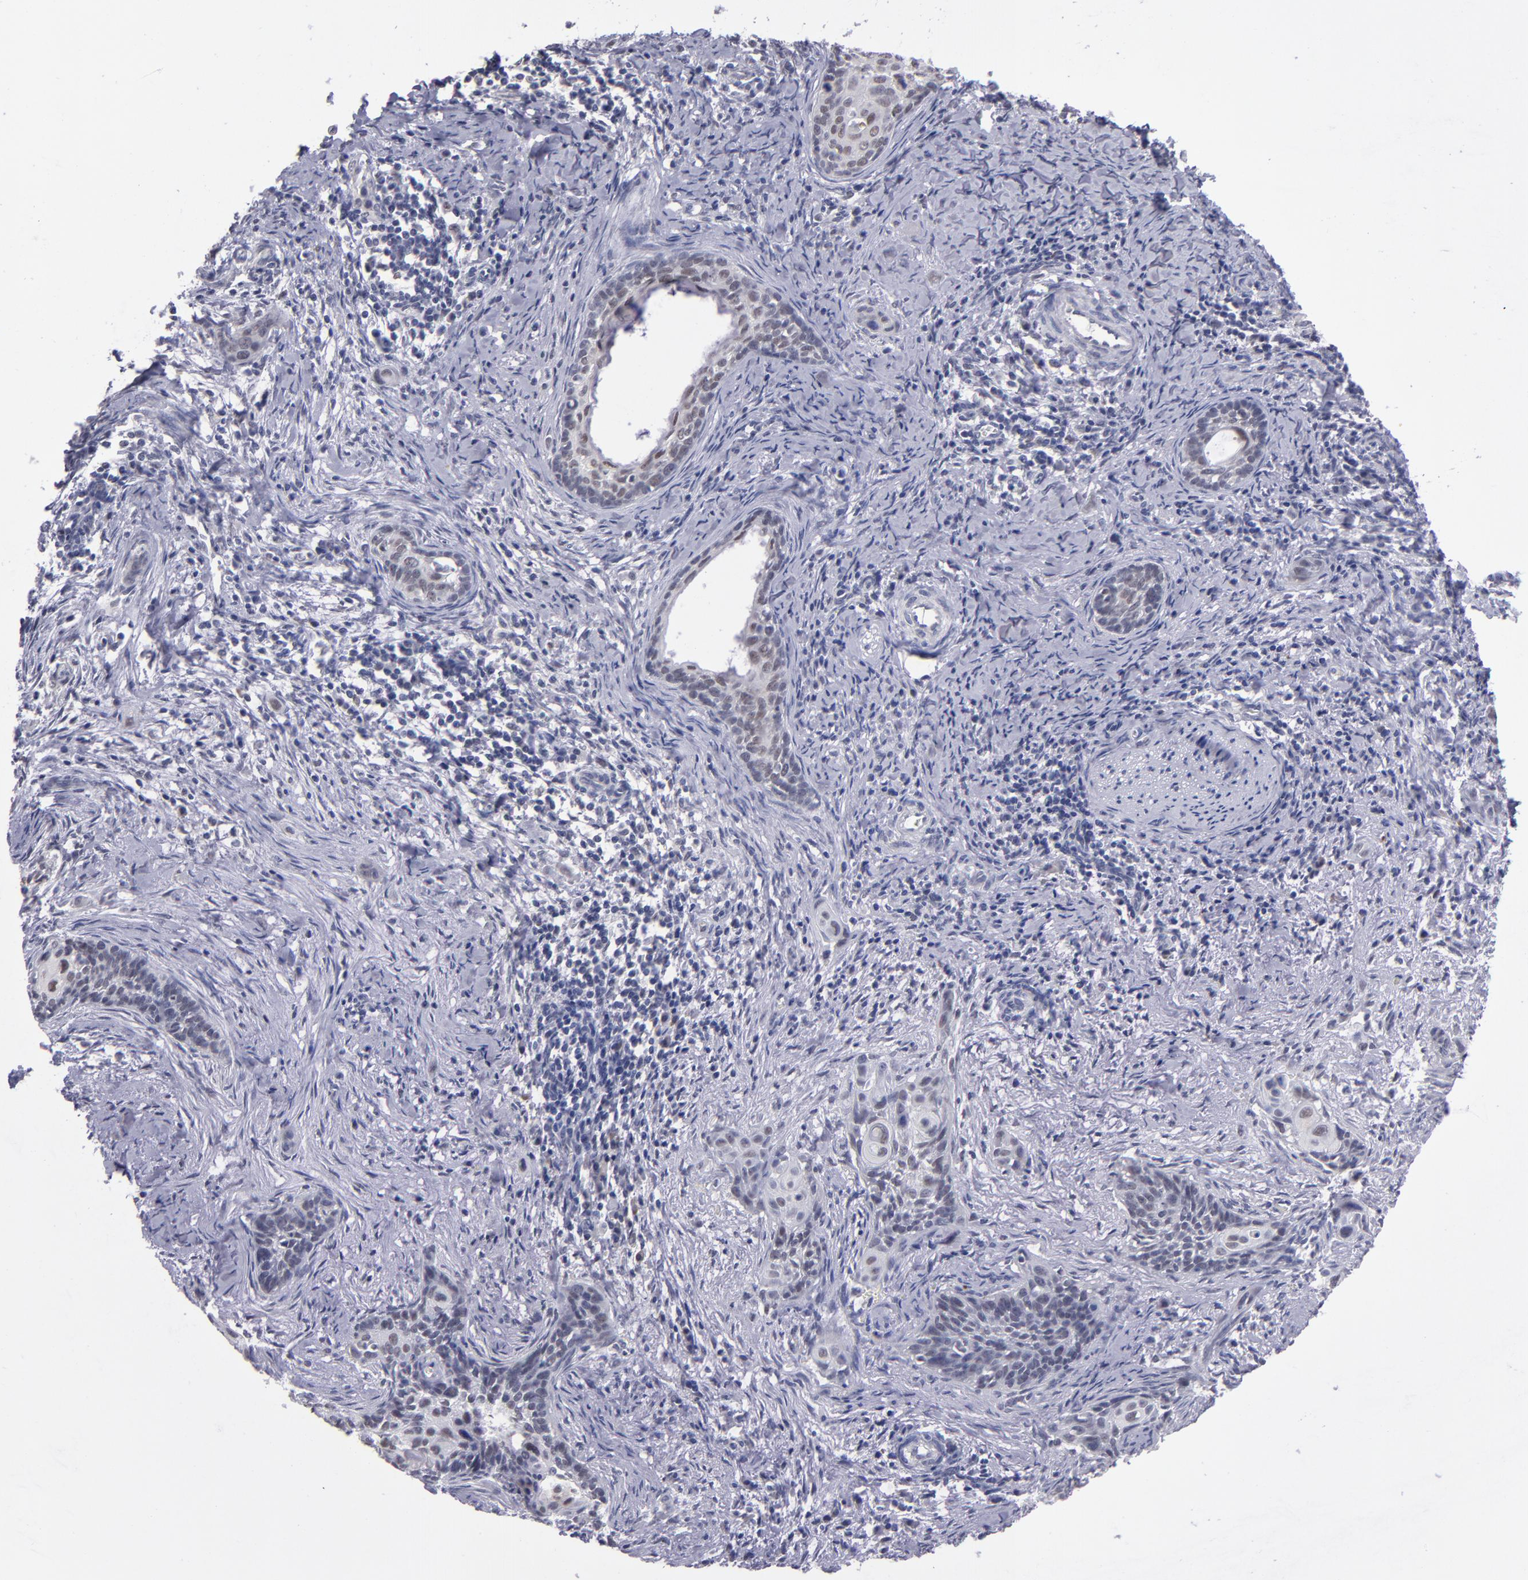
{"staining": {"intensity": "weak", "quantity": "25%-75%", "location": "nuclear"}, "tissue": "cervical cancer", "cell_type": "Tumor cells", "image_type": "cancer", "snomed": [{"axis": "morphology", "description": "Squamous cell carcinoma, NOS"}, {"axis": "topography", "description": "Cervix"}], "caption": "DAB immunohistochemical staining of human cervical cancer (squamous cell carcinoma) reveals weak nuclear protein expression in about 25%-75% of tumor cells. The staining was performed using DAB (3,3'-diaminobenzidine), with brown indicating positive protein expression. Nuclei are stained blue with hematoxylin.", "gene": "OTUB2", "patient": {"sex": "female", "age": 33}}